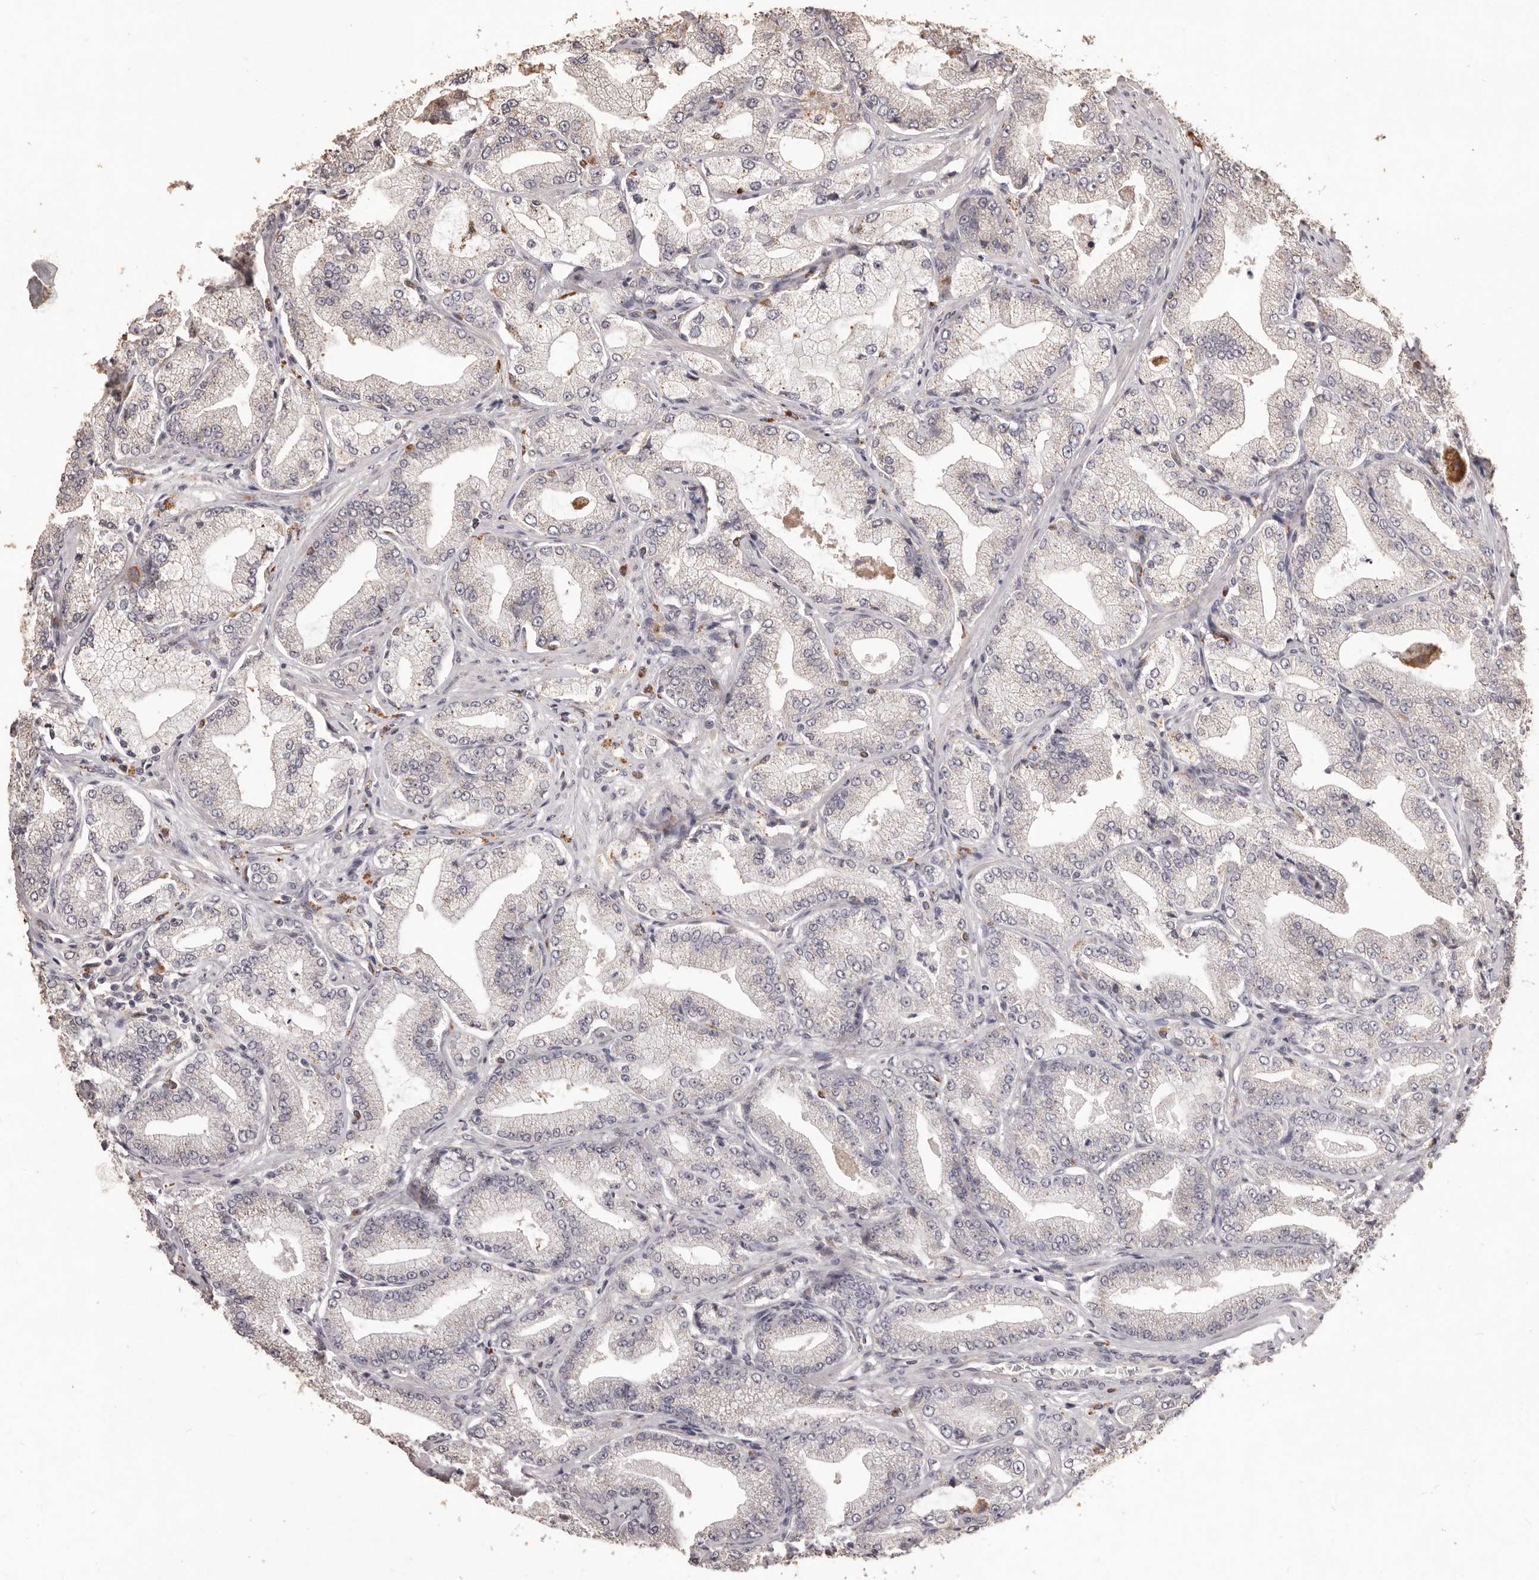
{"staining": {"intensity": "weak", "quantity": "<25%", "location": "cytoplasmic/membranous"}, "tissue": "prostate cancer", "cell_type": "Tumor cells", "image_type": "cancer", "snomed": [{"axis": "morphology", "description": "Adenocarcinoma, Low grade"}, {"axis": "topography", "description": "Prostate"}], "caption": "This photomicrograph is of adenocarcinoma (low-grade) (prostate) stained with immunohistochemistry to label a protein in brown with the nuclei are counter-stained blue. There is no positivity in tumor cells.", "gene": "PRSS27", "patient": {"sex": "male", "age": 63}}